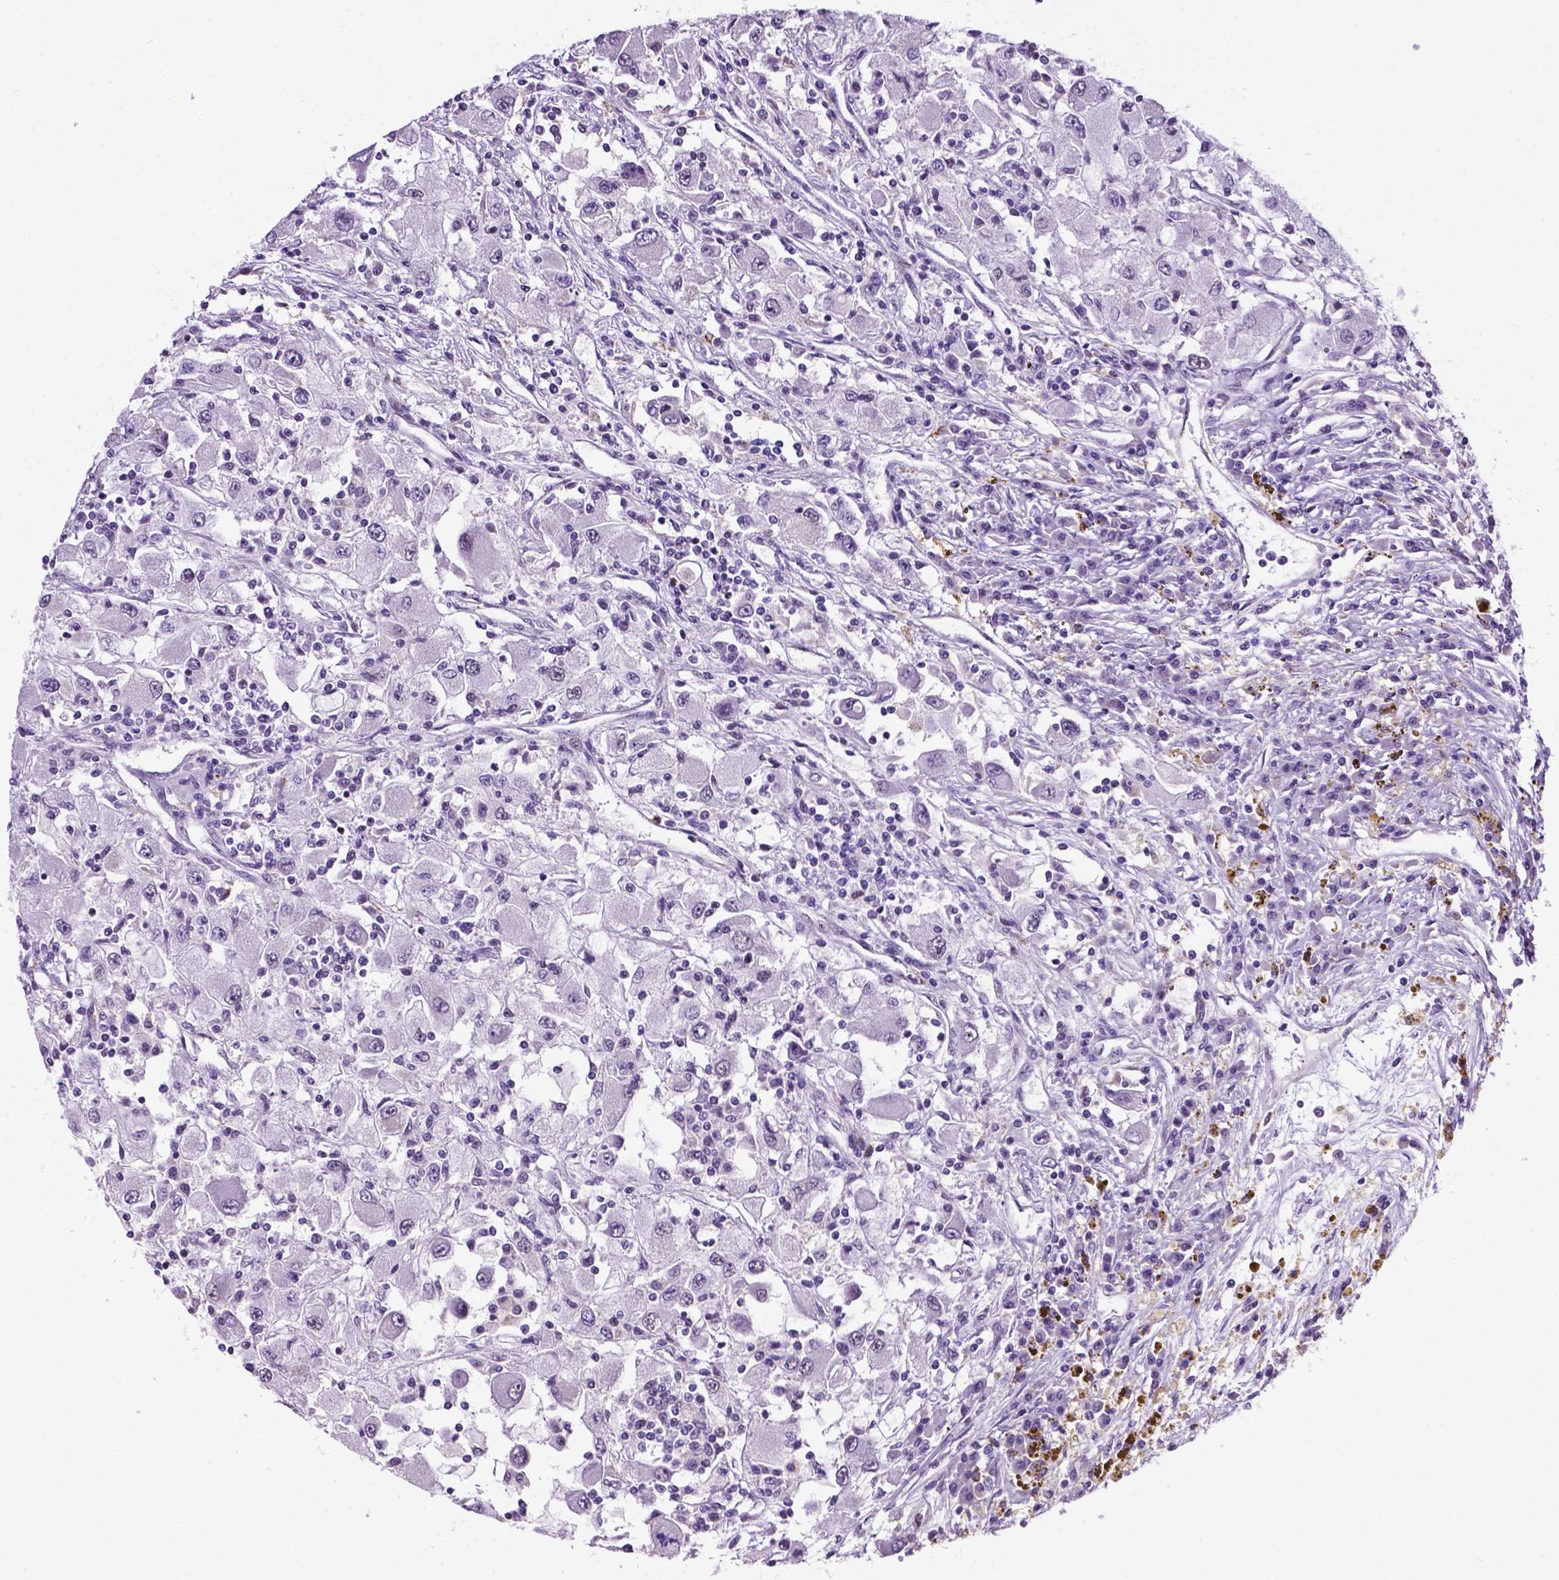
{"staining": {"intensity": "negative", "quantity": "none", "location": "none"}, "tissue": "renal cancer", "cell_type": "Tumor cells", "image_type": "cancer", "snomed": [{"axis": "morphology", "description": "Adenocarcinoma, NOS"}, {"axis": "topography", "description": "Kidney"}], "caption": "Immunohistochemical staining of adenocarcinoma (renal) demonstrates no significant expression in tumor cells.", "gene": "SMAD3", "patient": {"sex": "female", "age": 67}}